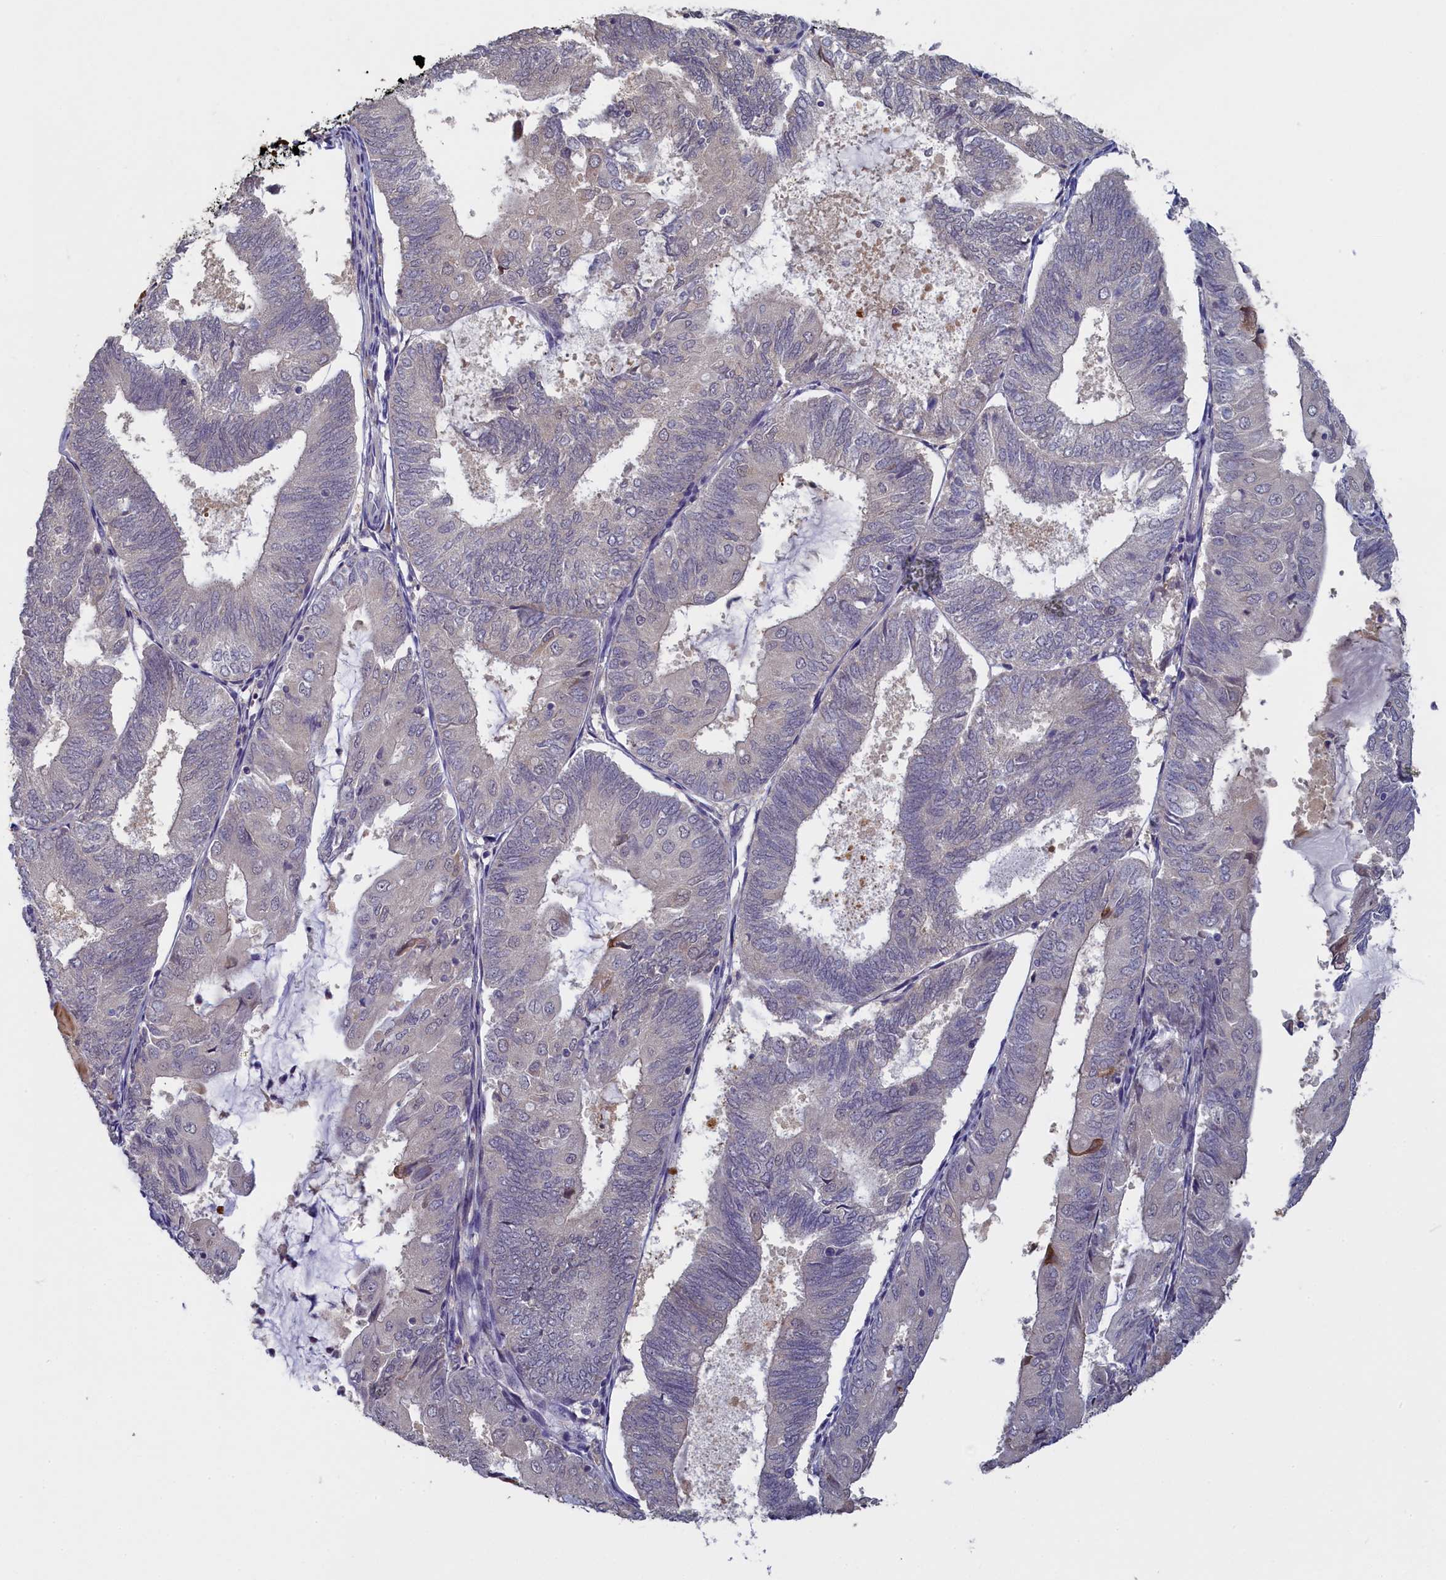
{"staining": {"intensity": "negative", "quantity": "none", "location": "none"}, "tissue": "endometrial cancer", "cell_type": "Tumor cells", "image_type": "cancer", "snomed": [{"axis": "morphology", "description": "Adenocarcinoma, NOS"}, {"axis": "topography", "description": "Endometrium"}], "caption": "The immunohistochemistry (IHC) image has no significant positivity in tumor cells of endometrial adenocarcinoma tissue.", "gene": "UCHL3", "patient": {"sex": "female", "age": 81}}